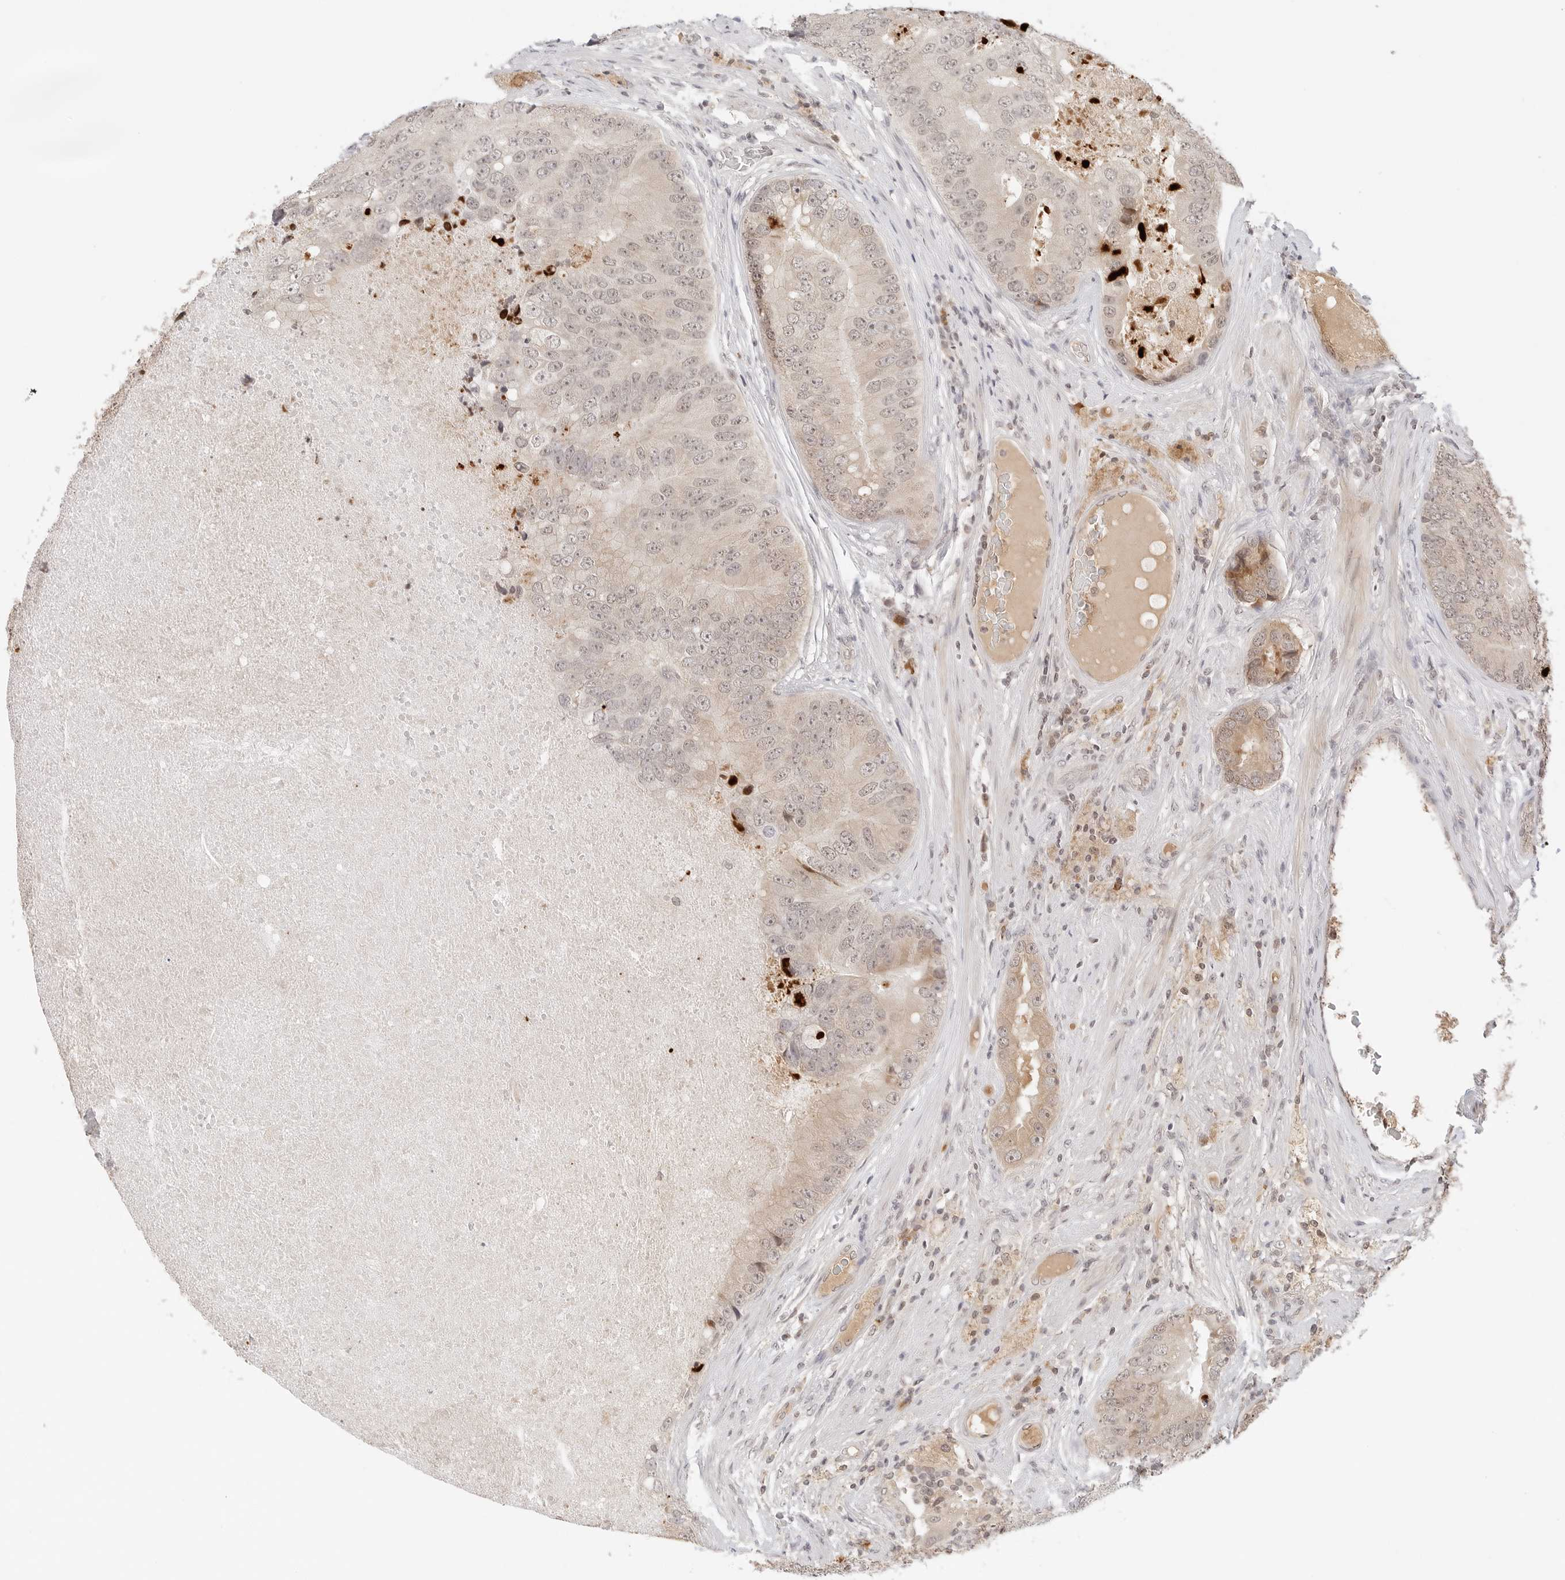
{"staining": {"intensity": "weak", "quantity": "25%-75%", "location": "cytoplasmic/membranous"}, "tissue": "prostate cancer", "cell_type": "Tumor cells", "image_type": "cancer", "snomed": [{"axis": "morphology", "description": "Adenocarcinoma, High grade"}, {"axis": "topography", "description": "Prostate"}], "caption": "Prostate cancer stained for a protein (brown) shows weak cytoplasmic/membranous positive expression in approximately 25%-75% of tumor cells.", "gene": "SEPTIN4", "patient": {"sex": "male", "age": 70}}